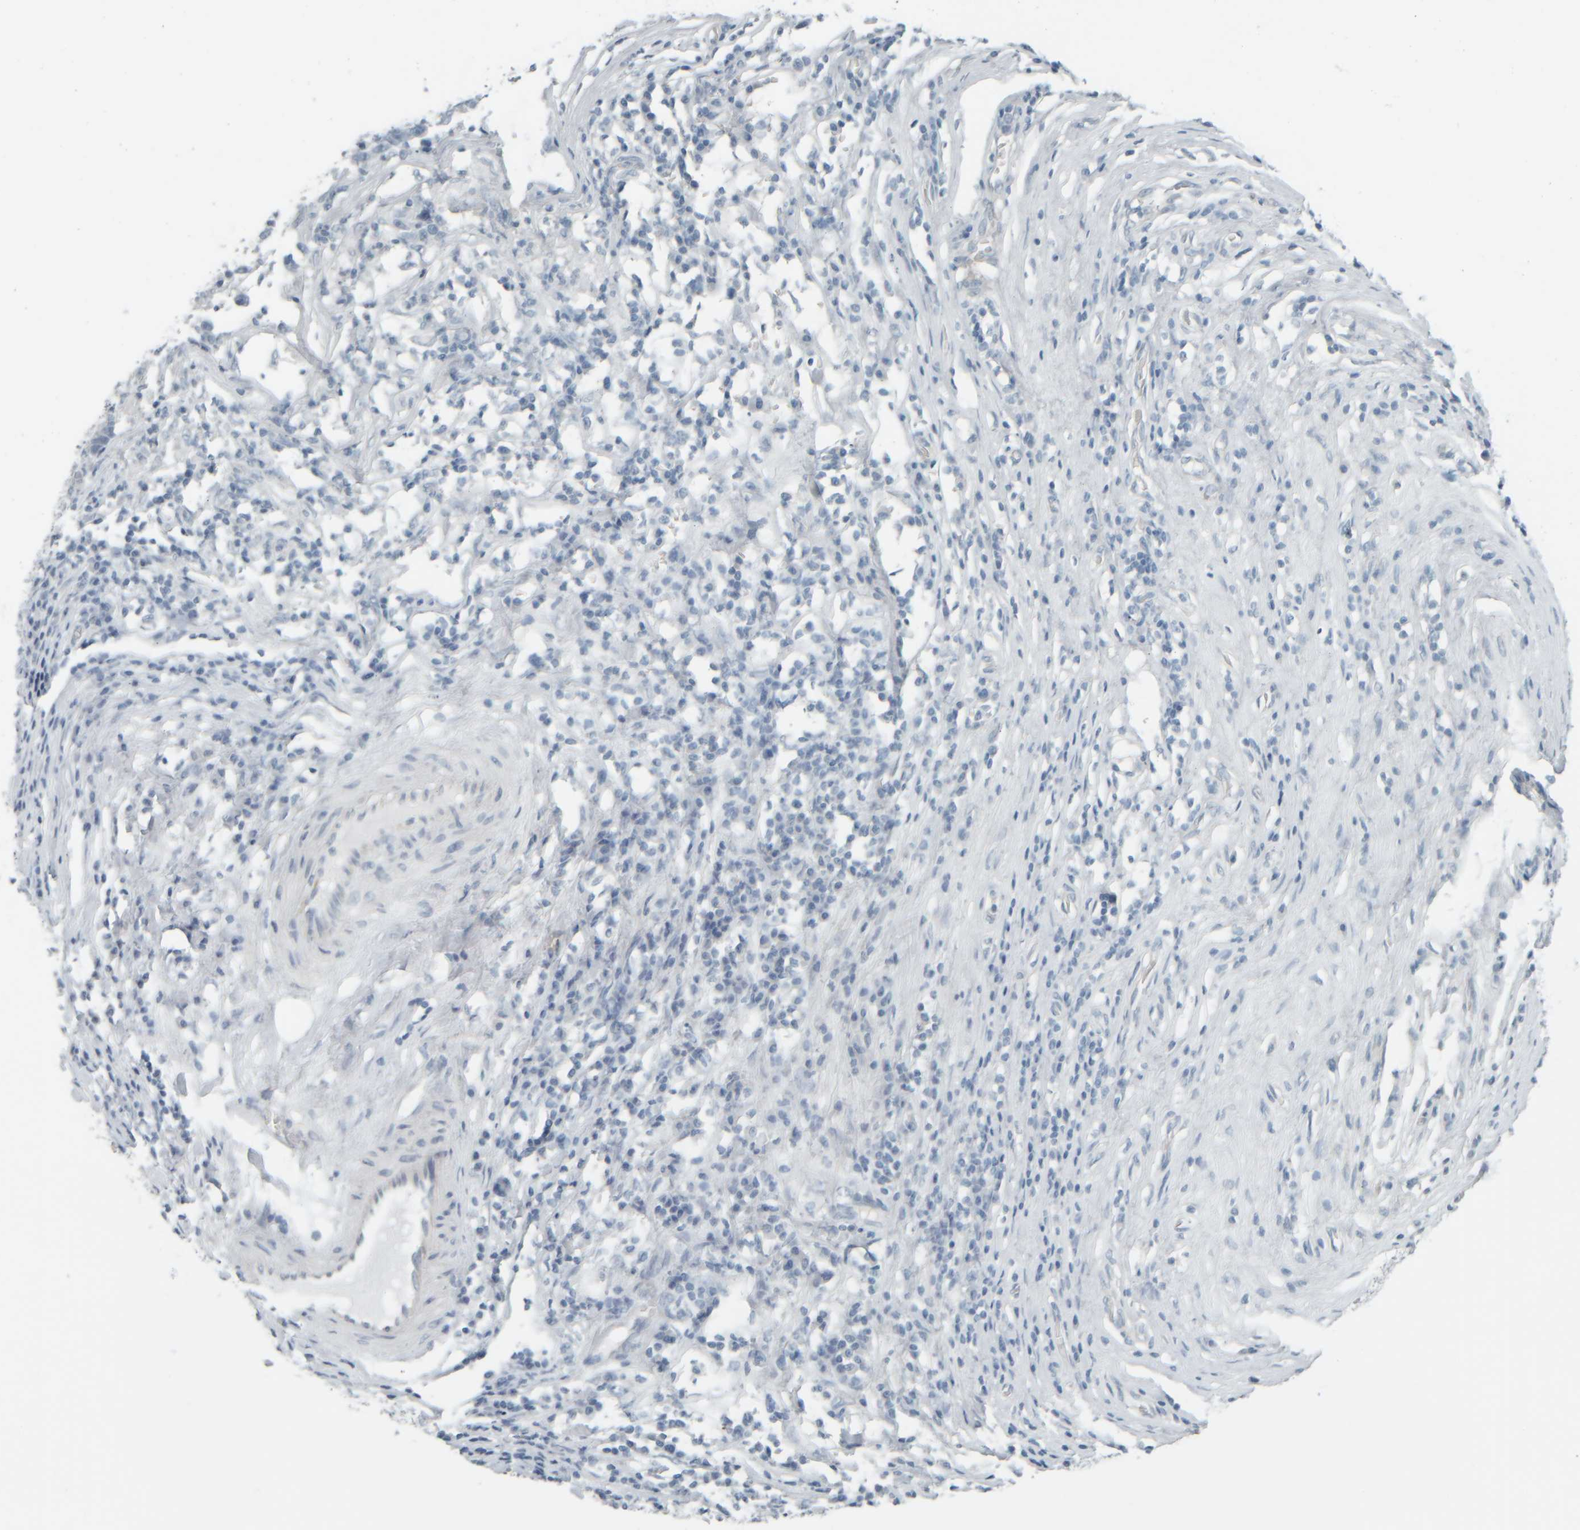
{"staining": {"intensity": "negative", "quantity": "none", "location": "none"}, "tissue": "testis cancer", "cell_type": "Tumor cells", "image_type": "cancer", "snomed": [{"axis": "morphology", "description": "Seminoma, NOS"}, {"axis": "topography", "description": "Testis"}], "caption": "The micrograph exhibits no significant positivity in tumor cells of testis cancer (seminoma).", "gene": "TPSAB1", "patient": {"sex": "male", "age": 43}}